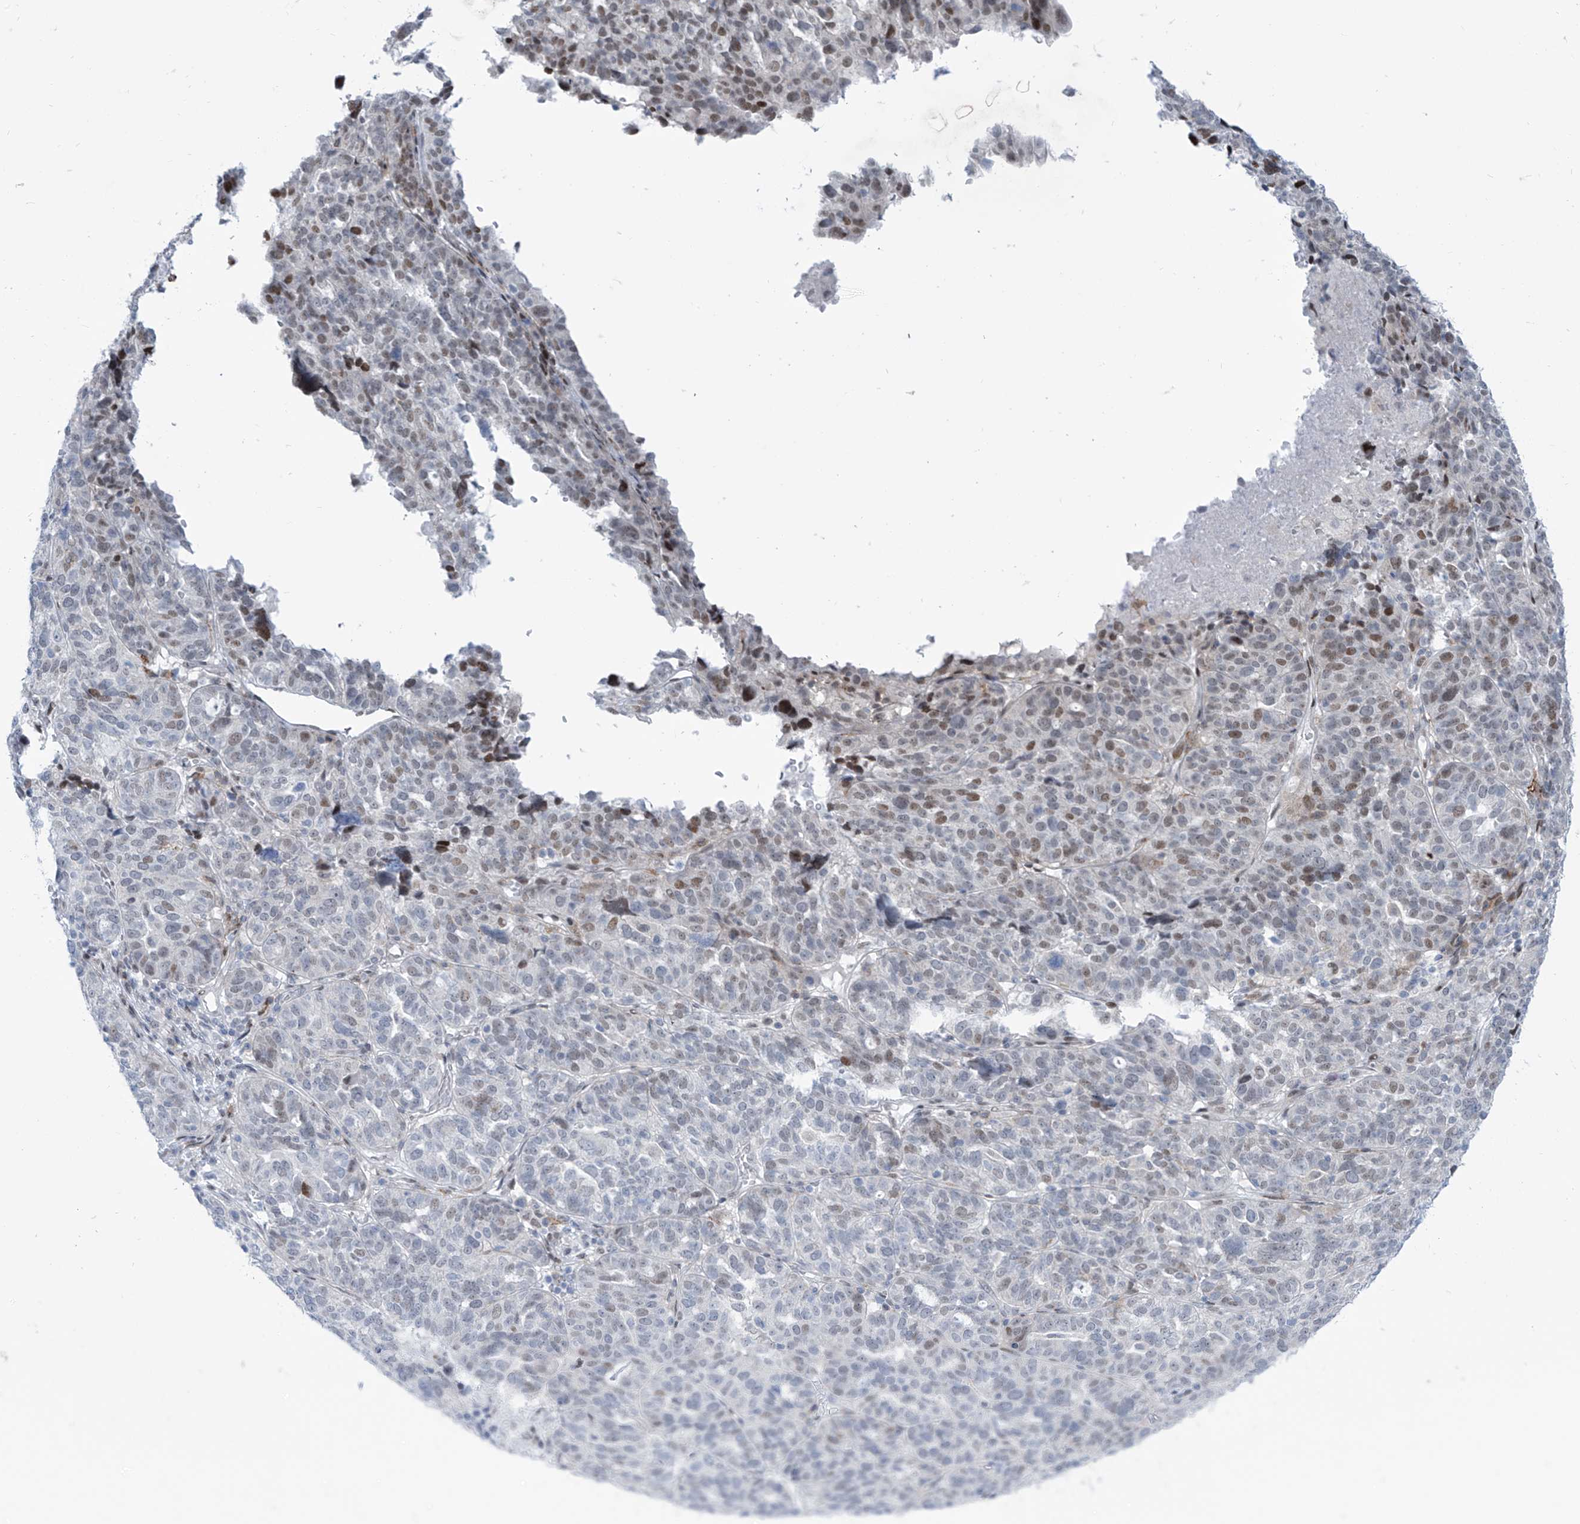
{"staining": {"intensity": "moderate", "quantity": "<25%", "location": "nuclear"}, "tissue": "ovarian cancer", "cell_type": "Tumor cells", "image_type": "cancer", "snomed": [{"axis": "morphology", "description": "Cystadenocarcinoma, serous, NOS"}, {"axis": "topography", "description": "Ovary"}], "caption": "Ovarian serous cystadenocarcinoma stained for a protein (brown) shows moderate nuclear positive positivity in about <25% of tumor cells.", "gene": "LIN9", "patient": {"sex": "female", "age": 59}}